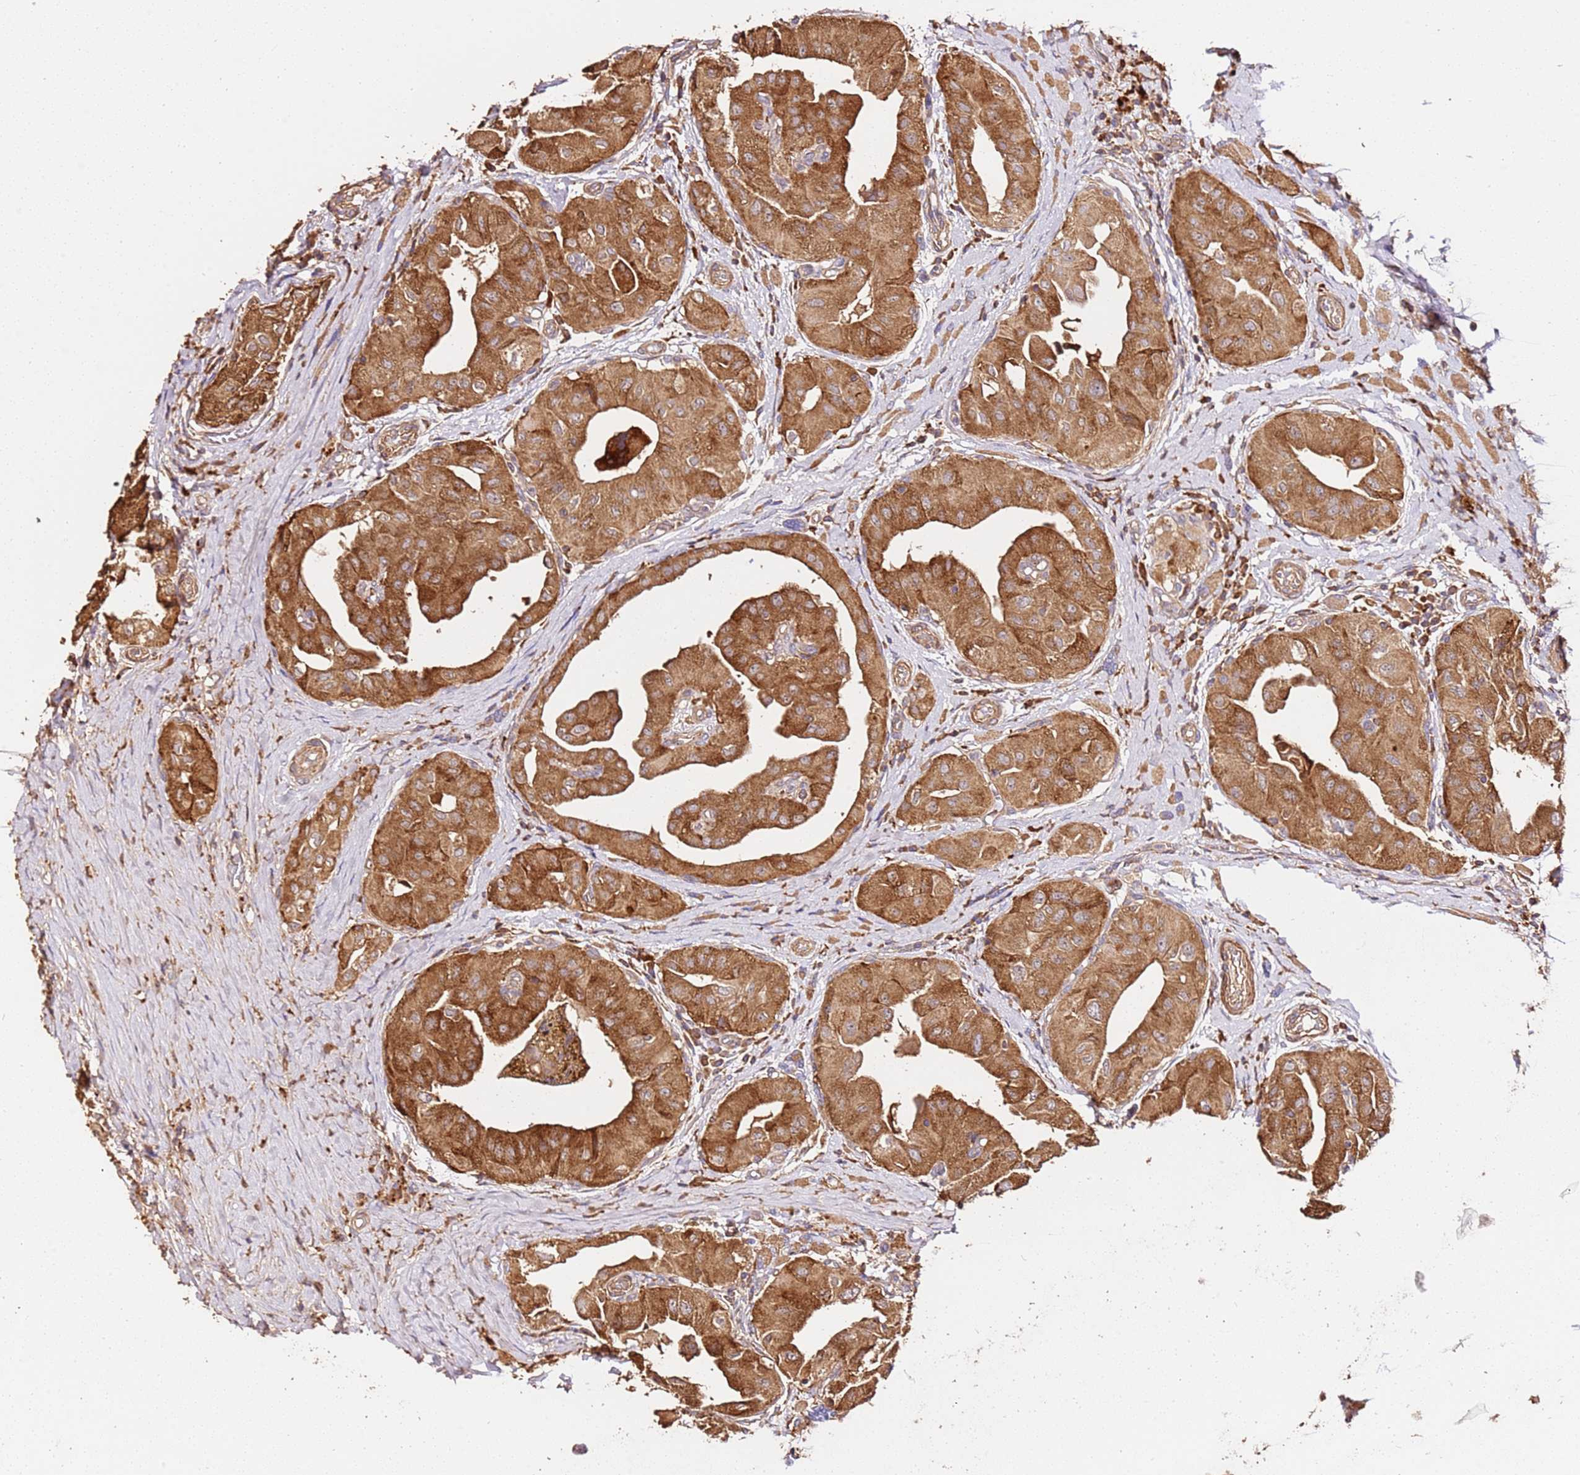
{"staining": {"intensity": "strong", "quantity": ">75%", "location": "cytoplasmic/membranous"}, "tissue": "thyroid cancer", "cell_type": "Tumor cells", "image_type": "cancer", "snomed": [{"axis": "morphology", "description": "Papillary adenocarcinoma, NOS"}, {"axis": "topography", "description": "Thyroid gland"}], "caption": "Immunohistochemistry (DAB (3,3'-diaminobenzidine)) staining of thyroid papillary adenocarcinoma demonstrates strong cytoplasmic/membranous protein positivity in about >75% of tumor cells. The staining was performed using DAB (3,3'-diaminobenzidine), with brown indicating positive protein expression. Nuclei are stained blue with hematoxylin.", "gene": "CEP55", "patient": {"sex": "female", "age": 59}}